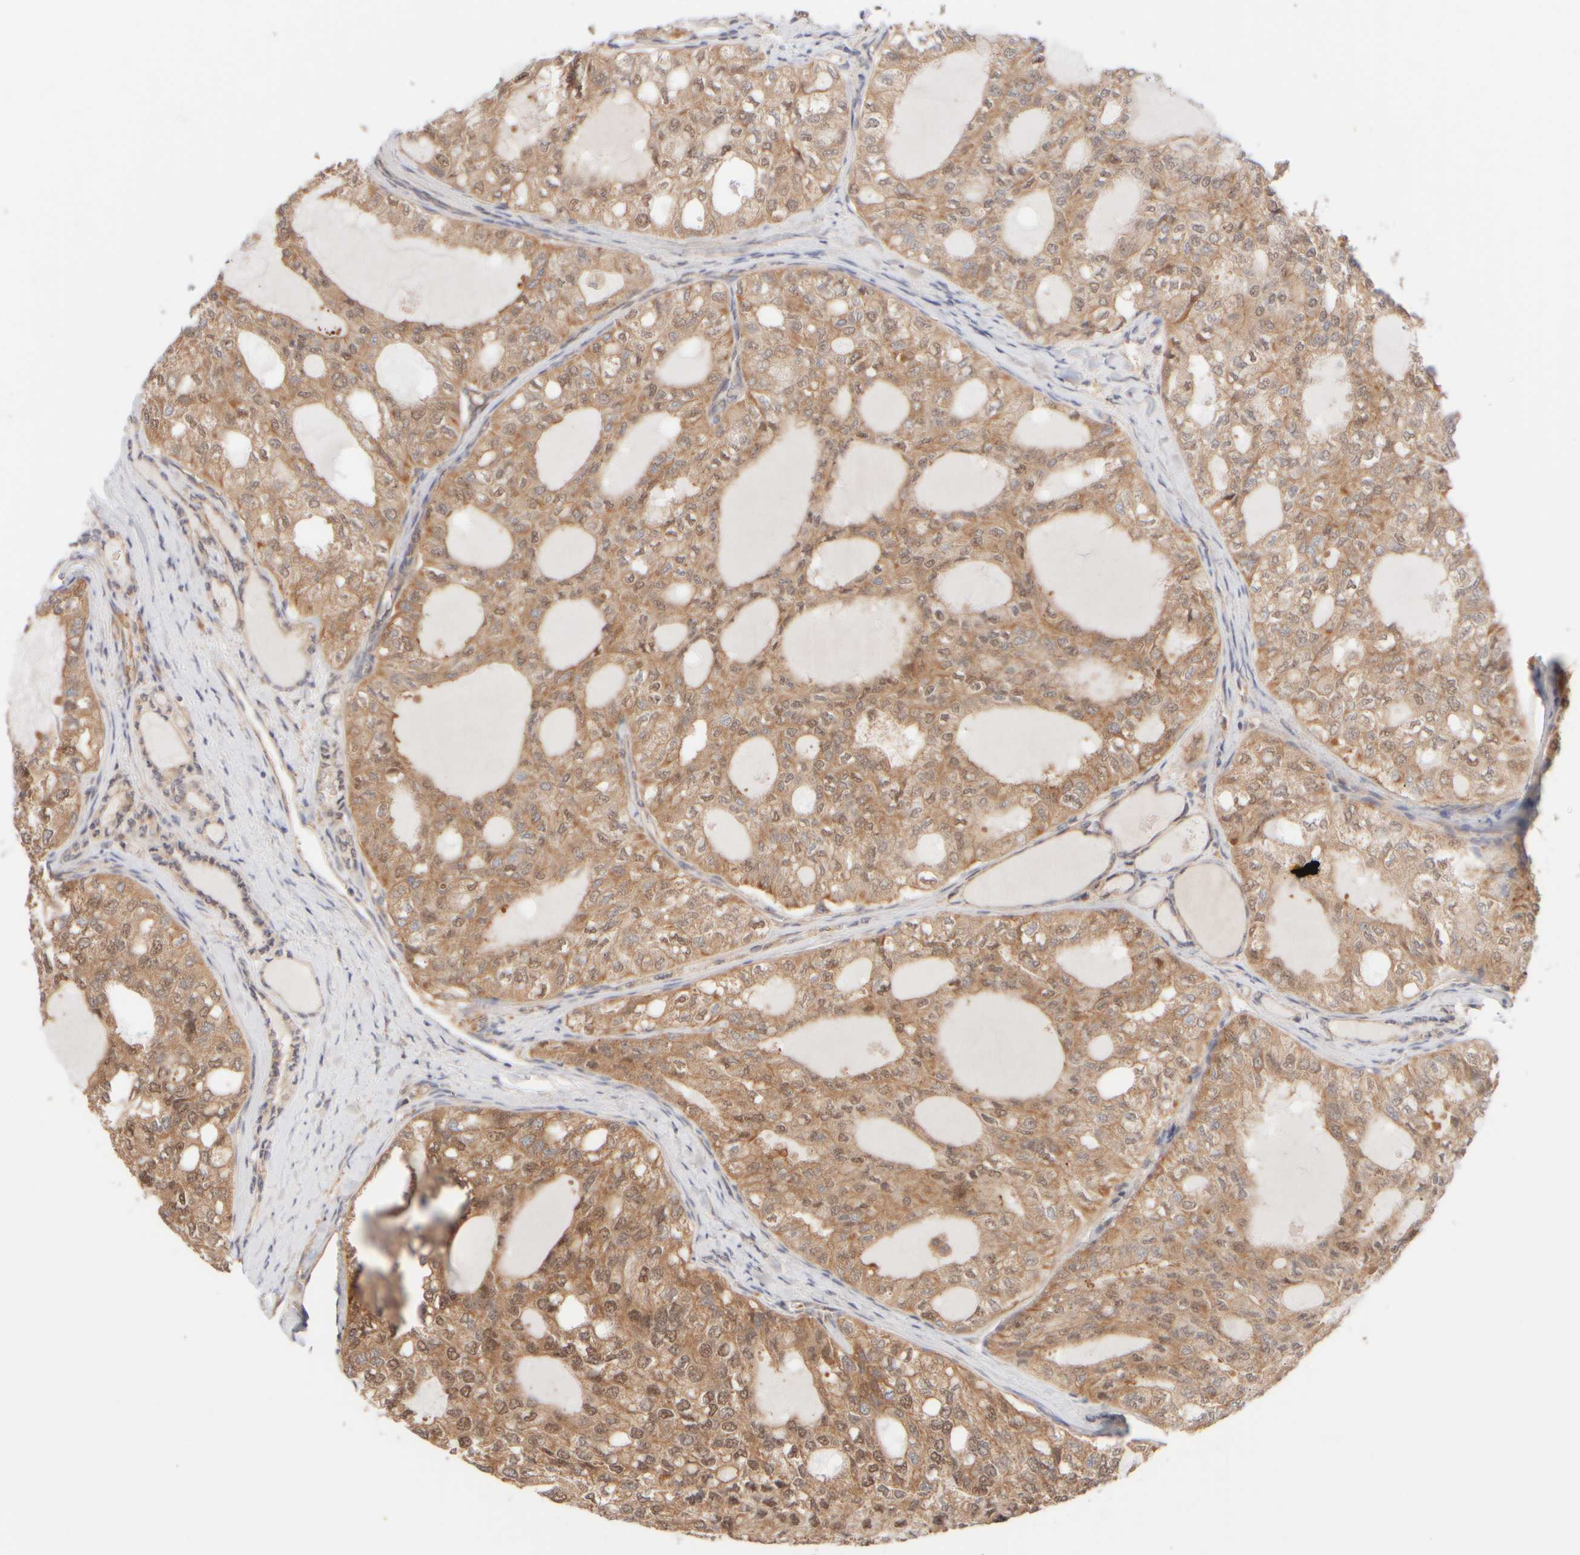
{"staining": {"intensity": "moderate", "quantity": ">75%", "location": "cytoplasmic/membranous,nuclear"}, "tissue": "thyroid cancer", "cell_type": "Tumor cells", "image_type": "cancer", "snomed": [{"axis": "morphology", "description": "Follicular adenoma carcinoma, NOS"}, {"axis": "topography", "description": "Thyroid gland"}], "caption": "Thyroid cancer stained with immunohistochemistry displays moderate cytoplasmic/membranous and nuclear positivity in about >75% of tumor cells.", "gene": "RABEP1", "patient": {"sex": "male", "age": 75}}